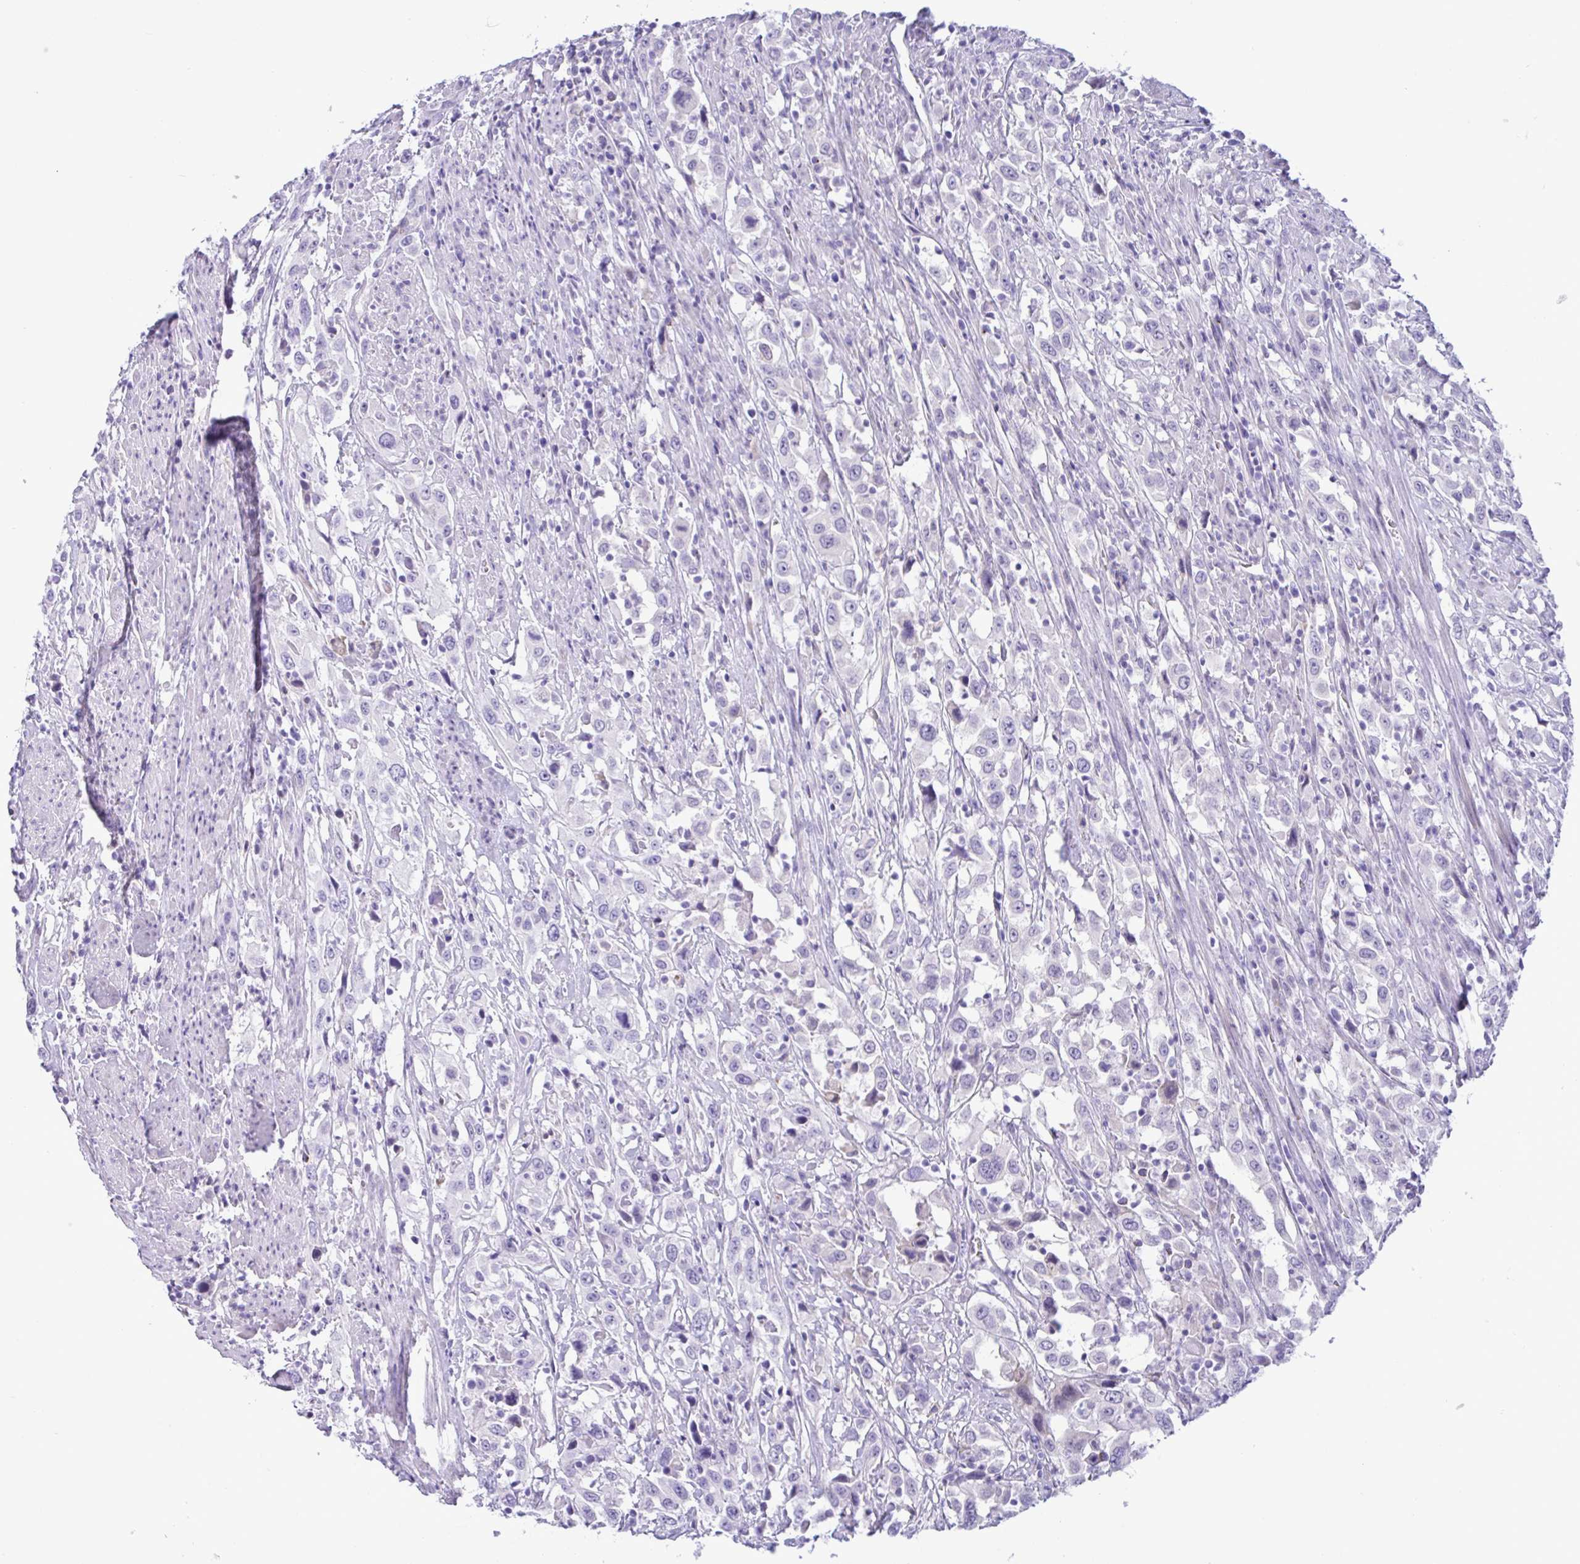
{"staining": {"intensity": "negative", "quantity": "none", "location": "none"}, "tissue": "urothelial cancer", "cell_type": "Tumor cells", "image_type": "cancer", "snomed": [{"axis": "morphology", "description": "Urothelial carcinoma, High grade"}, {"axis": "topography", "description": "Urinary bladder"}], "caption": "High magnification brightfield microscopy of urothelial cancer stained with DAB (brown) and counterstained with hematoxylin (blue): tumor cells show no significant positivity.", "gene": "SREBF1", "patient": {"sex": "male", "age": 61}}